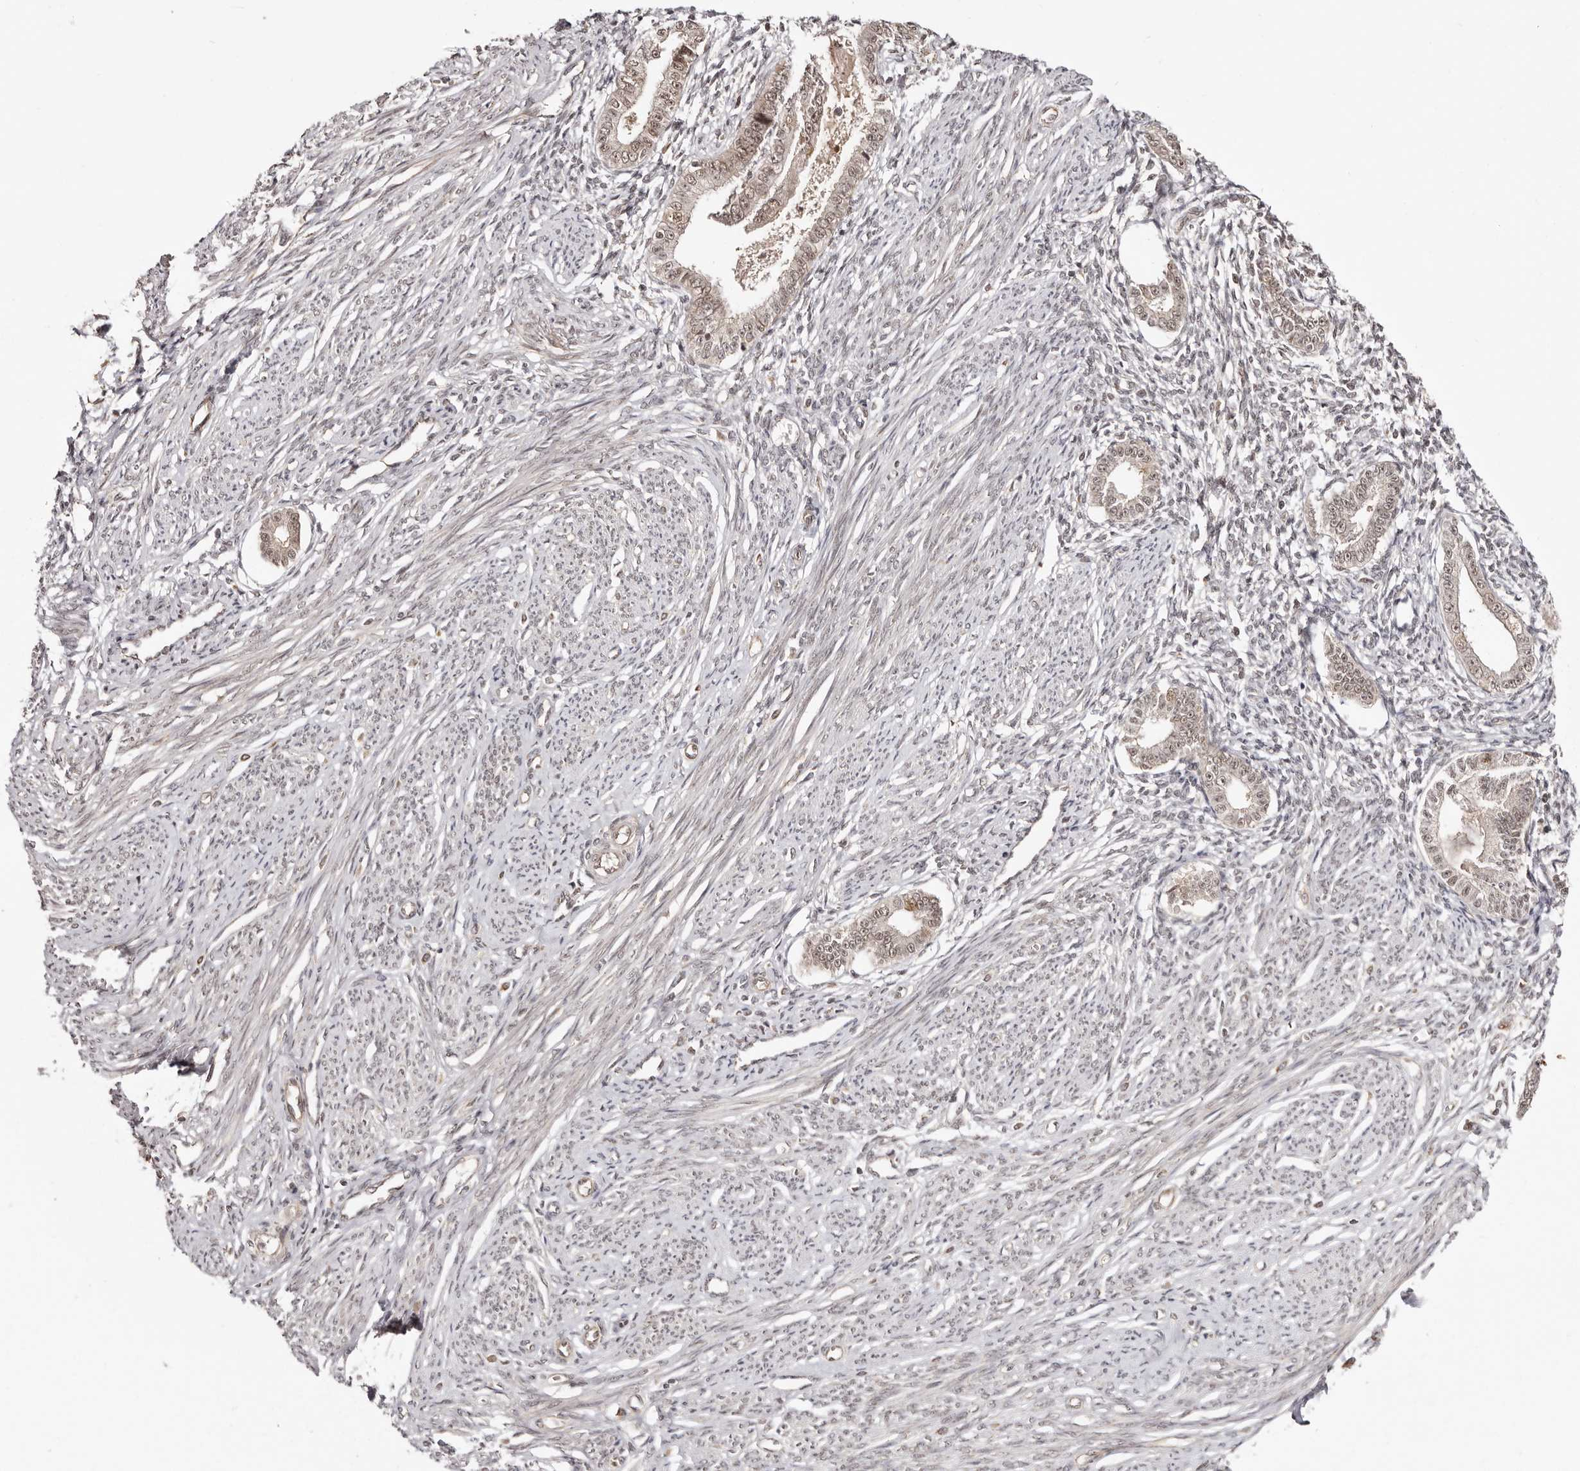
{"staining": {"intensity": "weak", "quantity": "<25%", "location": "nuclear"}, "tissue": "endometrium", "cell_type": "Cells in endometrial stroma", "image_type": "normal", "snomed": [{"axis": "morphology", "description": "Normal tissue, NOS"}, {"axis": "topography", "description": "Endometrium"}], "caption": "Cells in endometrial stroma show no significant positivity in benign endometrium. (Brightfield microscopy of DAB (3,3'-diaminobenzidine) IHC at high magnification).", "gene": "MED8", "patient": {"sex": "female", "age": 56}}